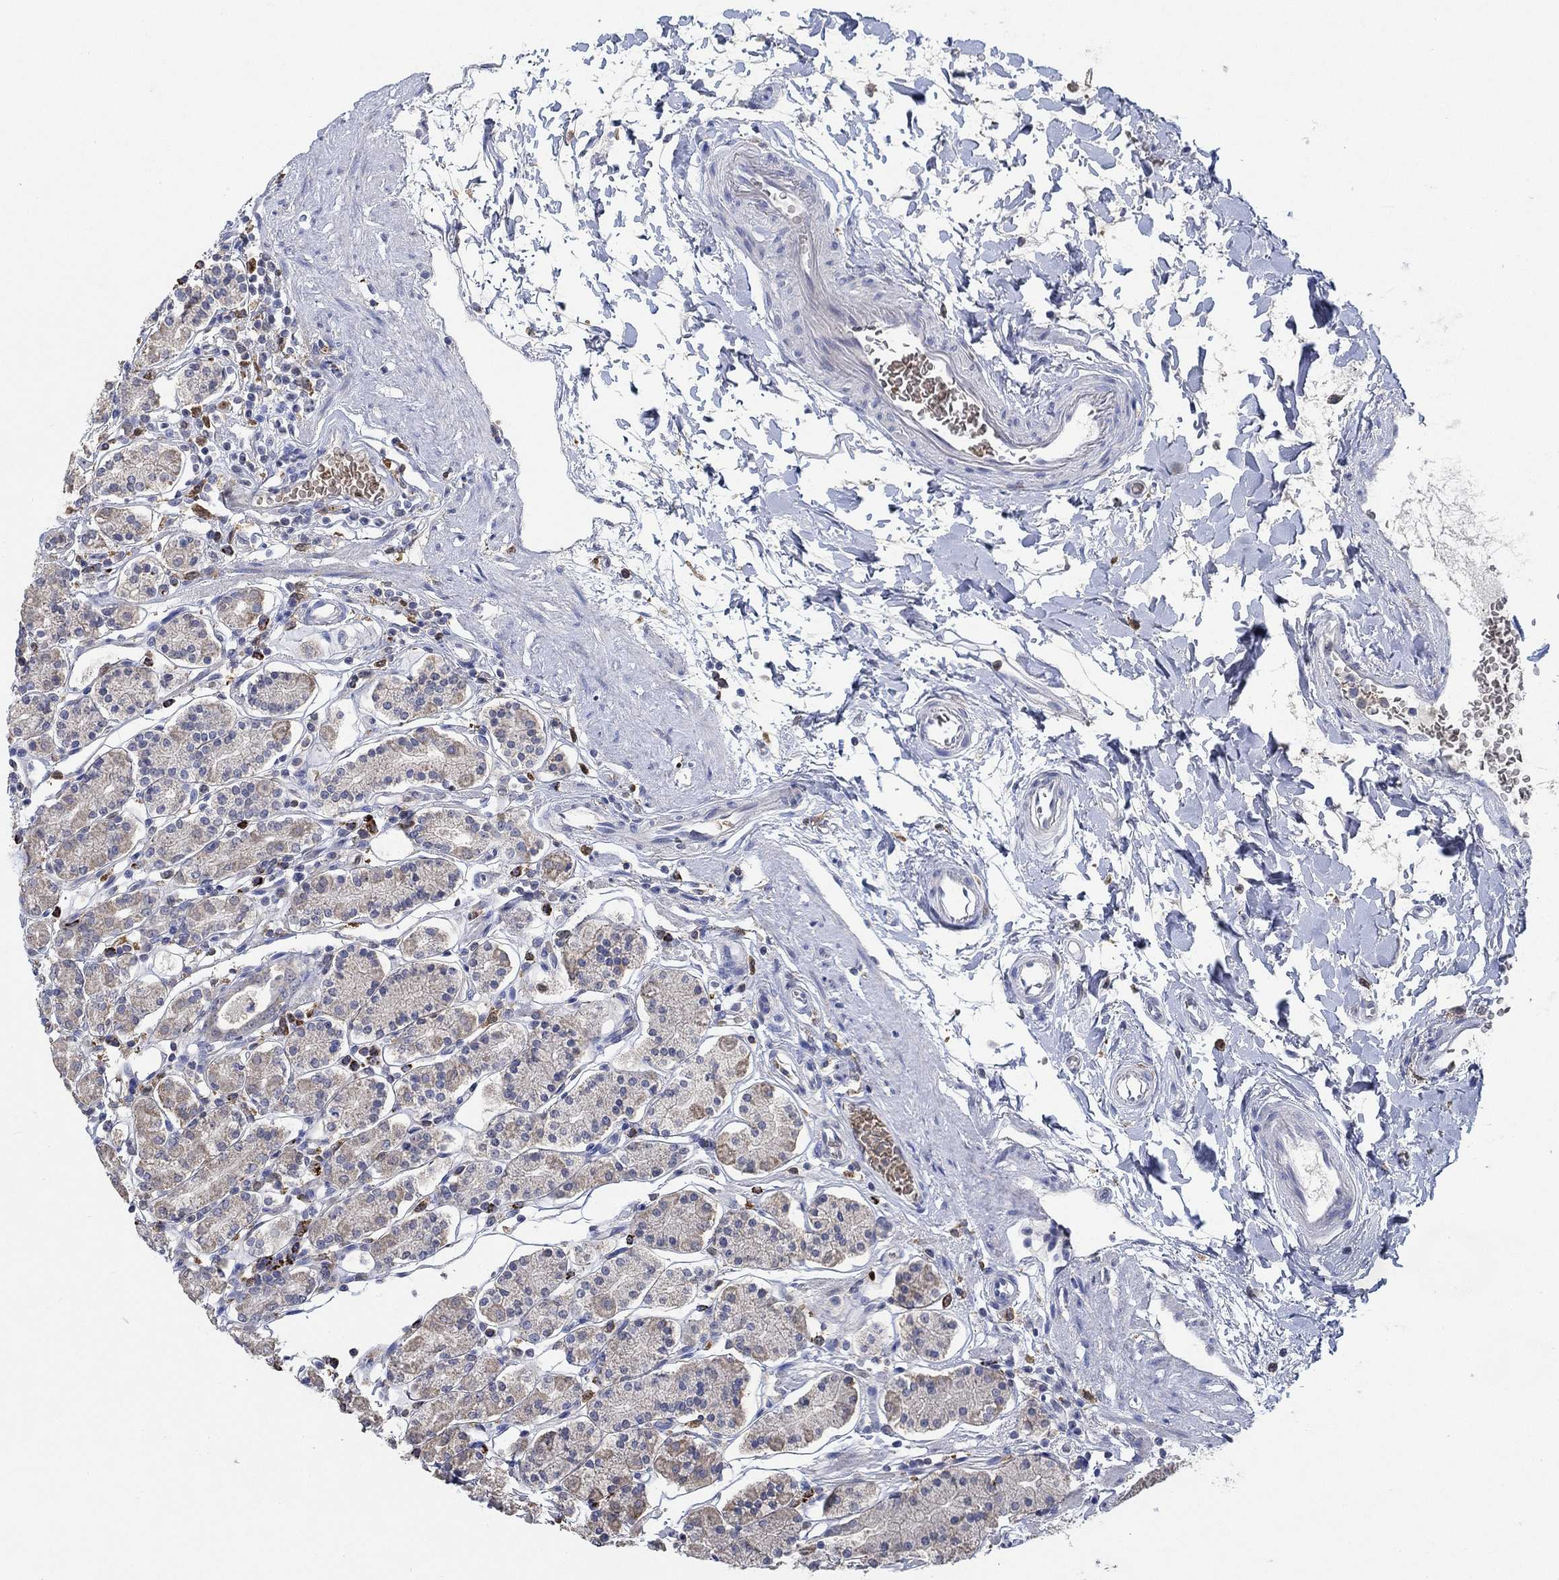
{"staining": {"intensity": "weak", "quantity": "<25%", "location": "cytoplasmic/membranous"}, "tissue": "stomach", "cell_type": "Glandular cells", "image_type": "normal", "snomed": [{"axis": "morphology", "description": "Normal tissue, NOS"}, {"axis": "topography", "description": "Stomach, upper"}, {"axis": "topography", "description": "Stomach"}], "caption": "A high-resolution photomicrograph shows immunohistochemistry staining of normal stomach, which demonstrates no significant expression in glandular cells.", "gene": "MPP1", "patient": {"sex": "male", "age": 62}}